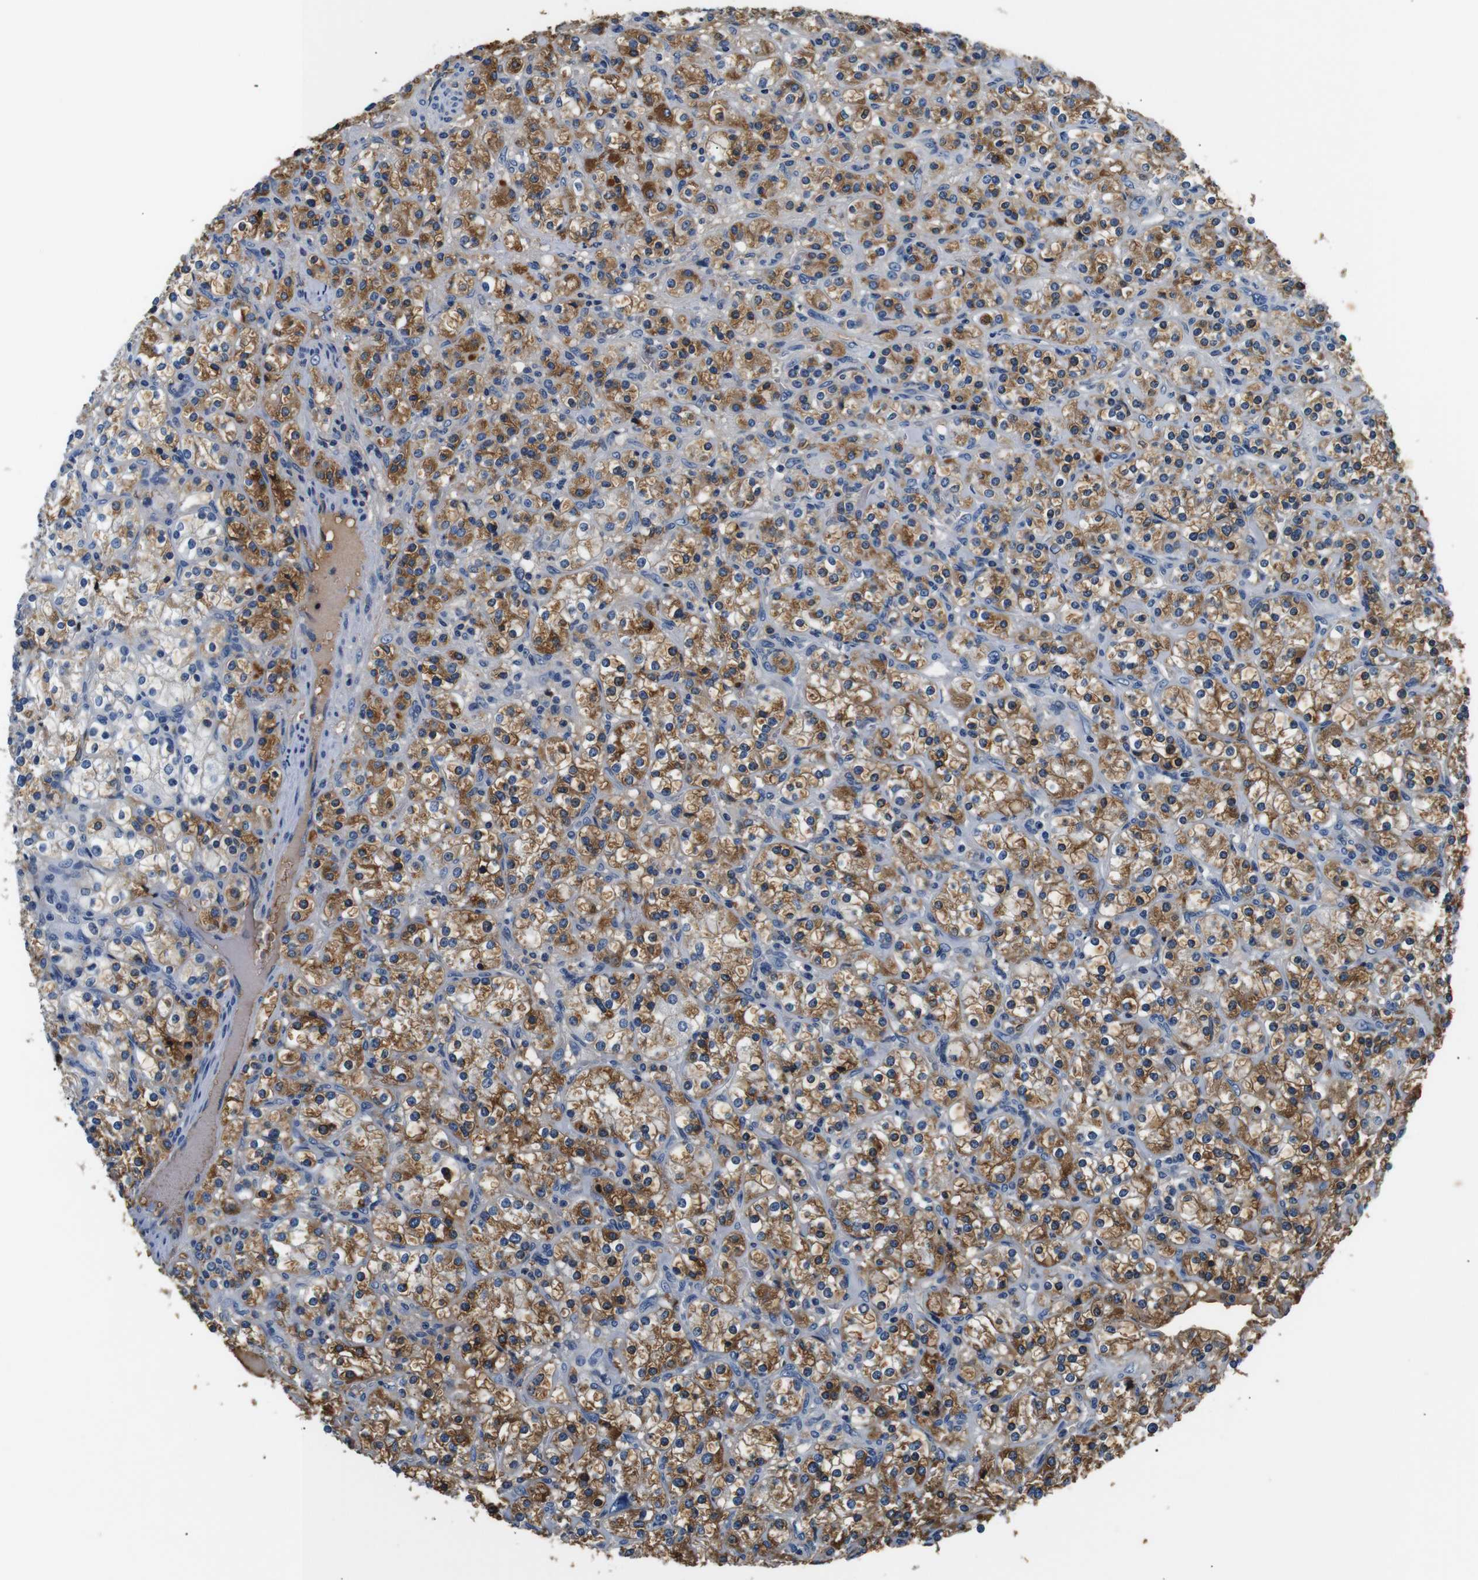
{"staining": {"intensity": "moderate", "quantity": ">75%", "location": "cytoplasmic/membranous"}, "tissue": "renal cancer", "cell_type": "Tumor cells", "image_type": "cancer", "snomed": [{"axis": "morphology", "description": "Adenocarcinoma, NOS"}, {"axis": "topography", "description": "Kidney"}], "caption": "Immunohistochemical staining of human renal cancer (adenocarcinoma) displays medium levels of moderate cytoplasmic/membranous protein expression in about >75% of tumor cells. Using DAB (3,3'-diaminobenzidine) (brown) and hematoxylin (blue) stains, captured at high magnification using brightfield microscopy.", "gene": "LHCGR", "patient": {"sex": "male", "age": 77}}